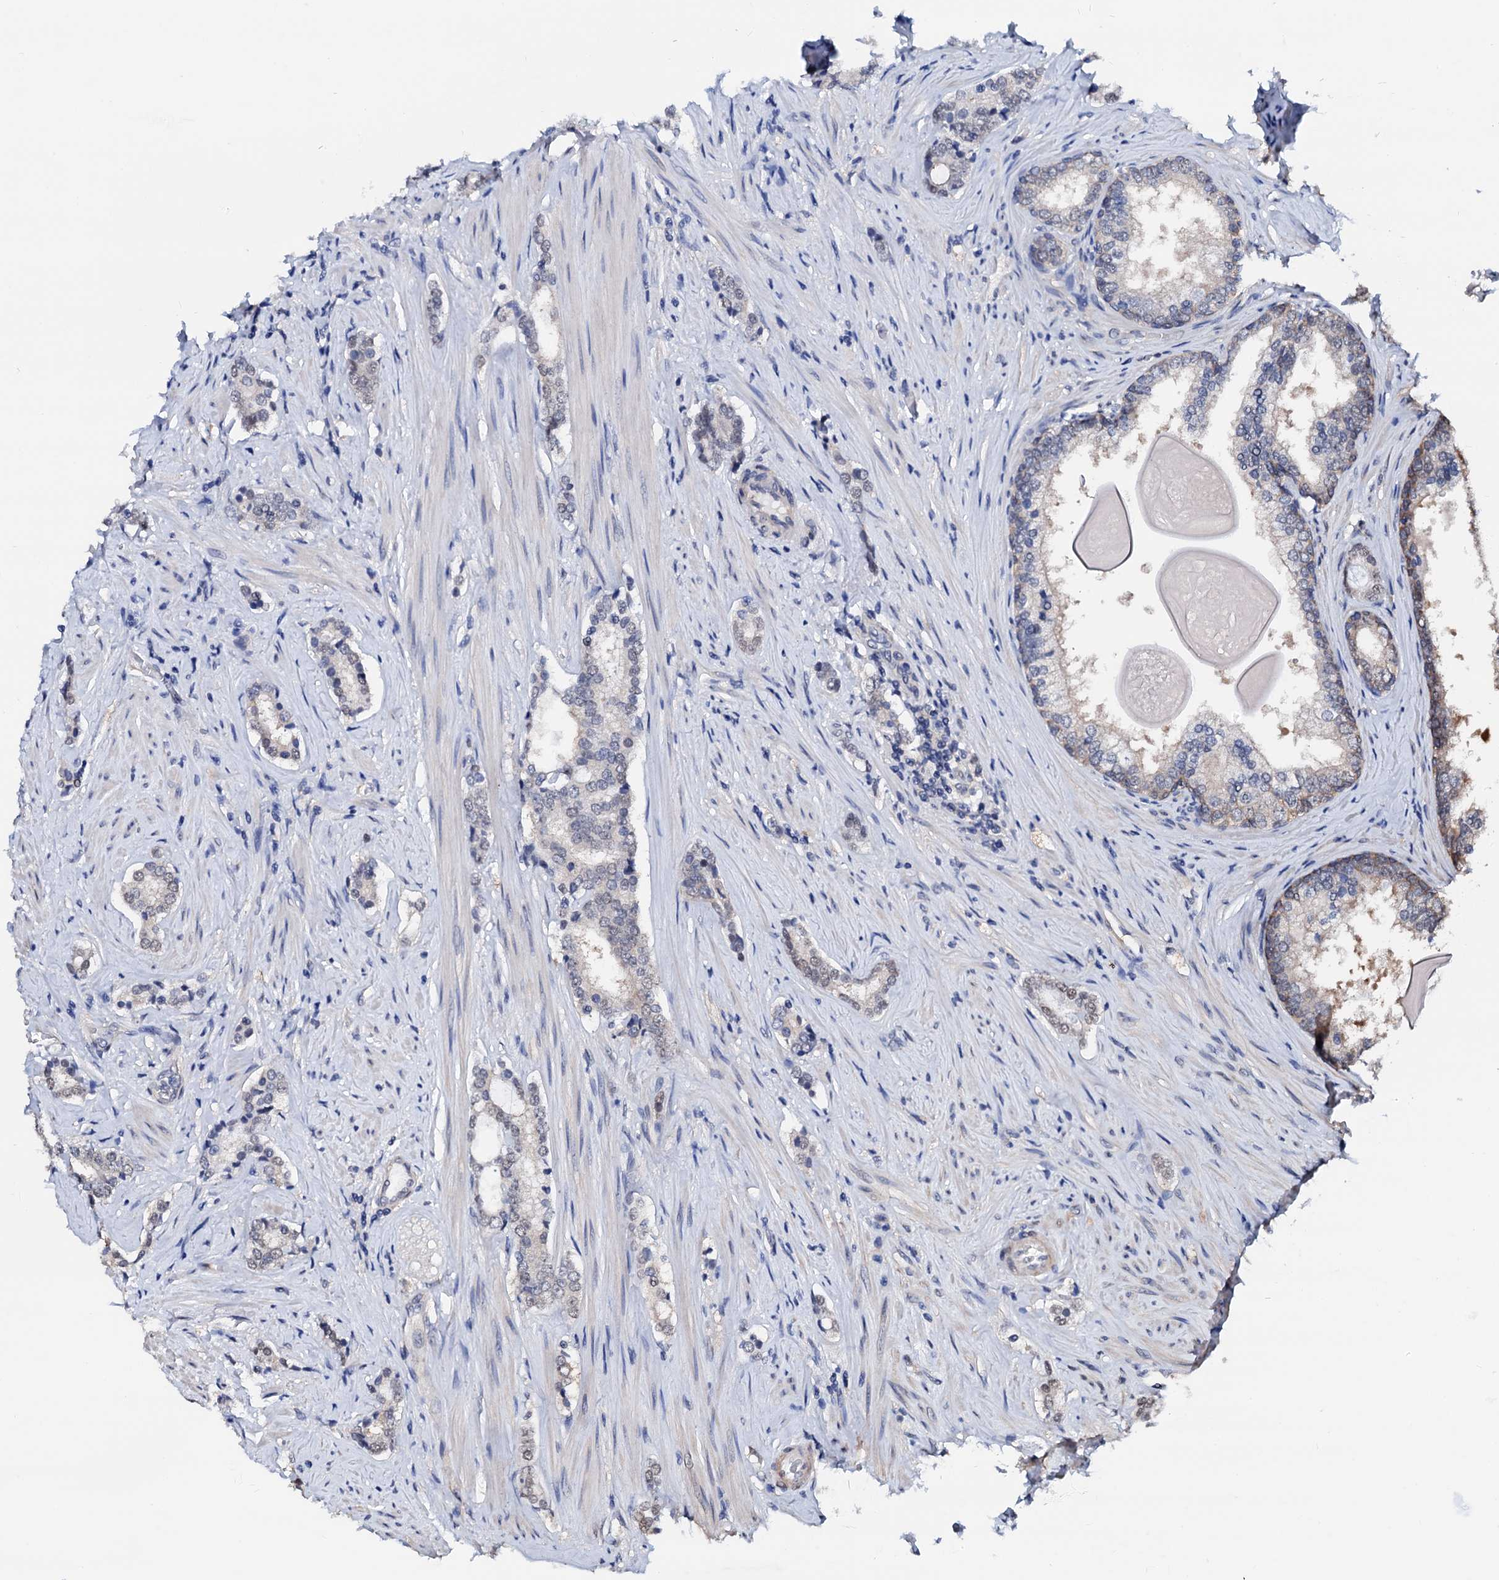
{"staining": {"intensity": "weak", "quantity": "<25%", "location": "nuclear"}, "tissue": "prostate cancer", "cell_type": "Tumor cells", "image_type": "cancer", "snomed": [{"axis": "morphology", "description": "Adenocarcinoma, High grade"}, {"axis": "topography", "description": "Prostate"}], "caption": "DAB (3,3'-diaminobenzidine) immunohistochemical staining of human prostate cancer demonstrates no significant positivity in tumor cells.", "gene": "CSN2", "patient": {"sex": "male", "age": 63}}